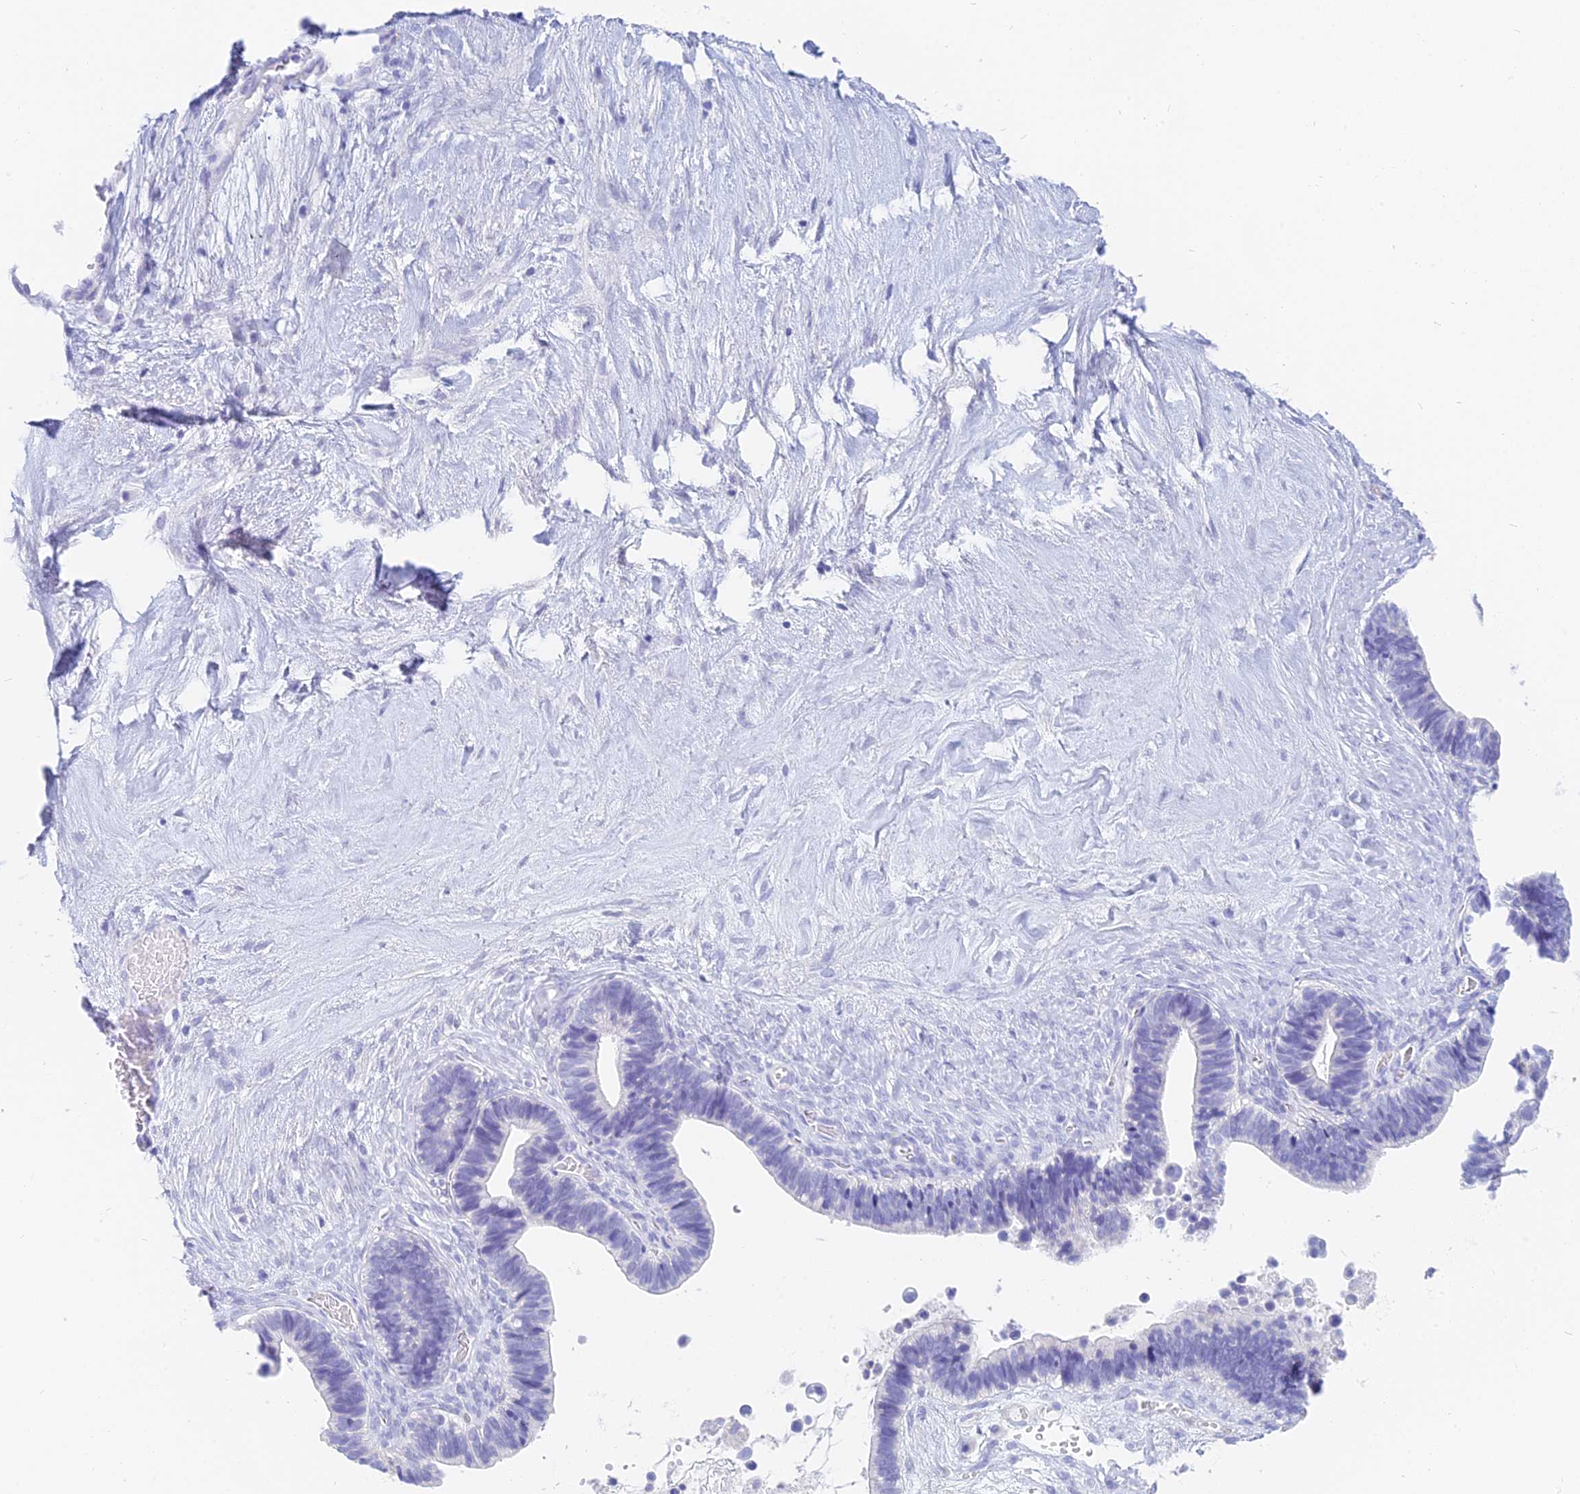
{"staining": {"intensity": "negative", "quantity": "none", "location": "none"}, "tissue": "ovarian cancer", "cell_type": "Tumor cells", "image_type": "cancer", "snomed": [{"axis": "morphology", "description": "Cystadenocarcinoma, serous, NOS"}, {"axis": "topography", "description": "Ovary"}], "caption": "A high-resolution photomicrograph shows immunohistochemistry staining of ovarian serous cystadenocarcinoma, which exhibits no significant expression in tumor cells.", "gene": "SLC36A2", "patient": {"sex": "female", "age": 56}}